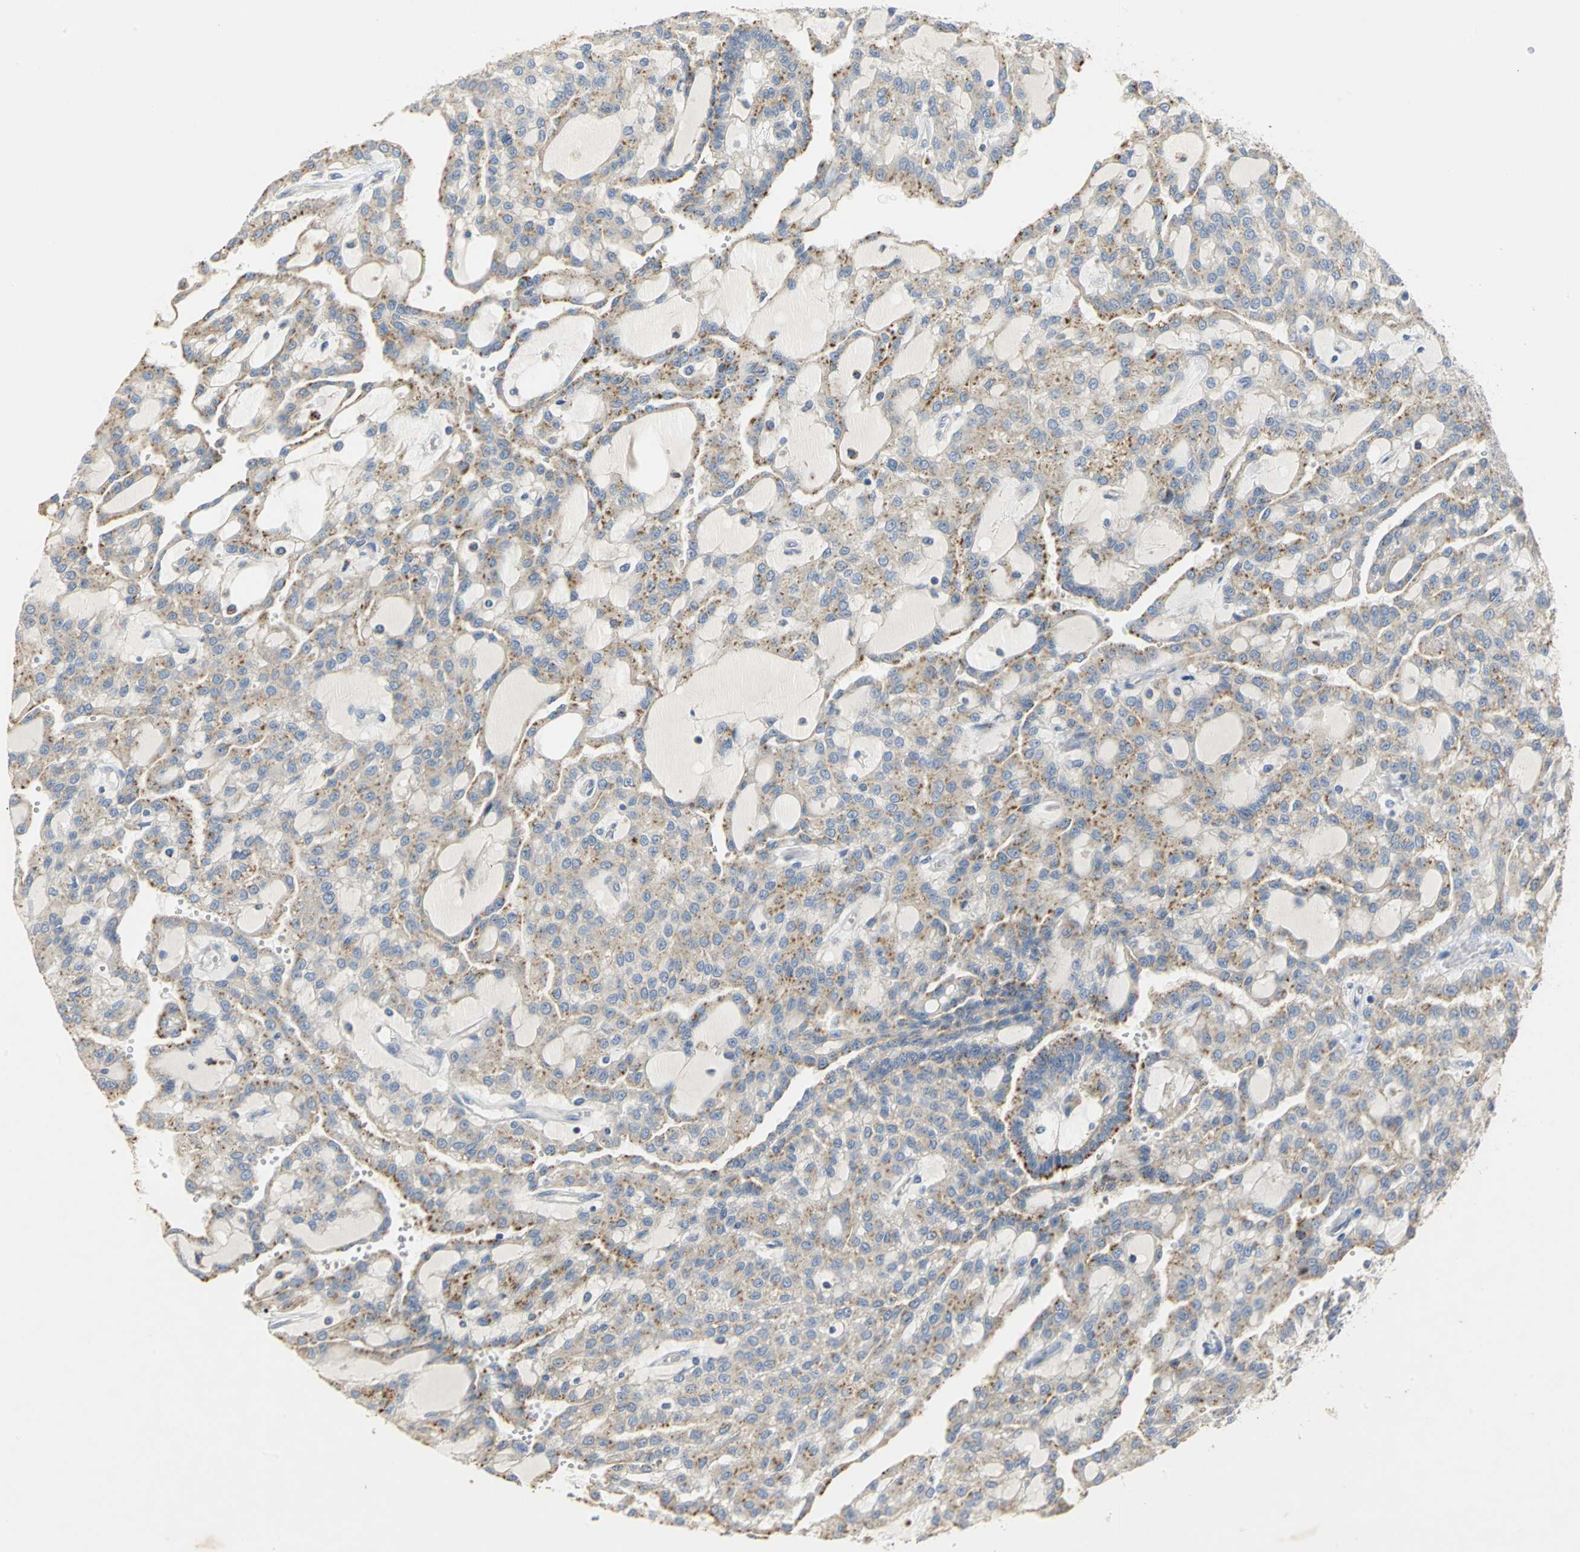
{"staining": {"intensity": "weak", "quantity": "25%-75%", "location": "cytoplasmic/membranous"}, "tissue": "renal cancer", "cell_type": "Tumor cells", "image_type": "cancer", "snomed": [{"axis": "morphology", "description": "Adenocarcinoma, NOS"}, {"axis": "topography", "description": "Kidney"}], "caption": "Renal cancer was stained to show a protein in brown. There is low levels of weak cytoplasmic/membranous expression in approximately 25%-75% of tumor cells.", "gene": "IL17RB", "patient": {"sex": "male", "age": 63}}